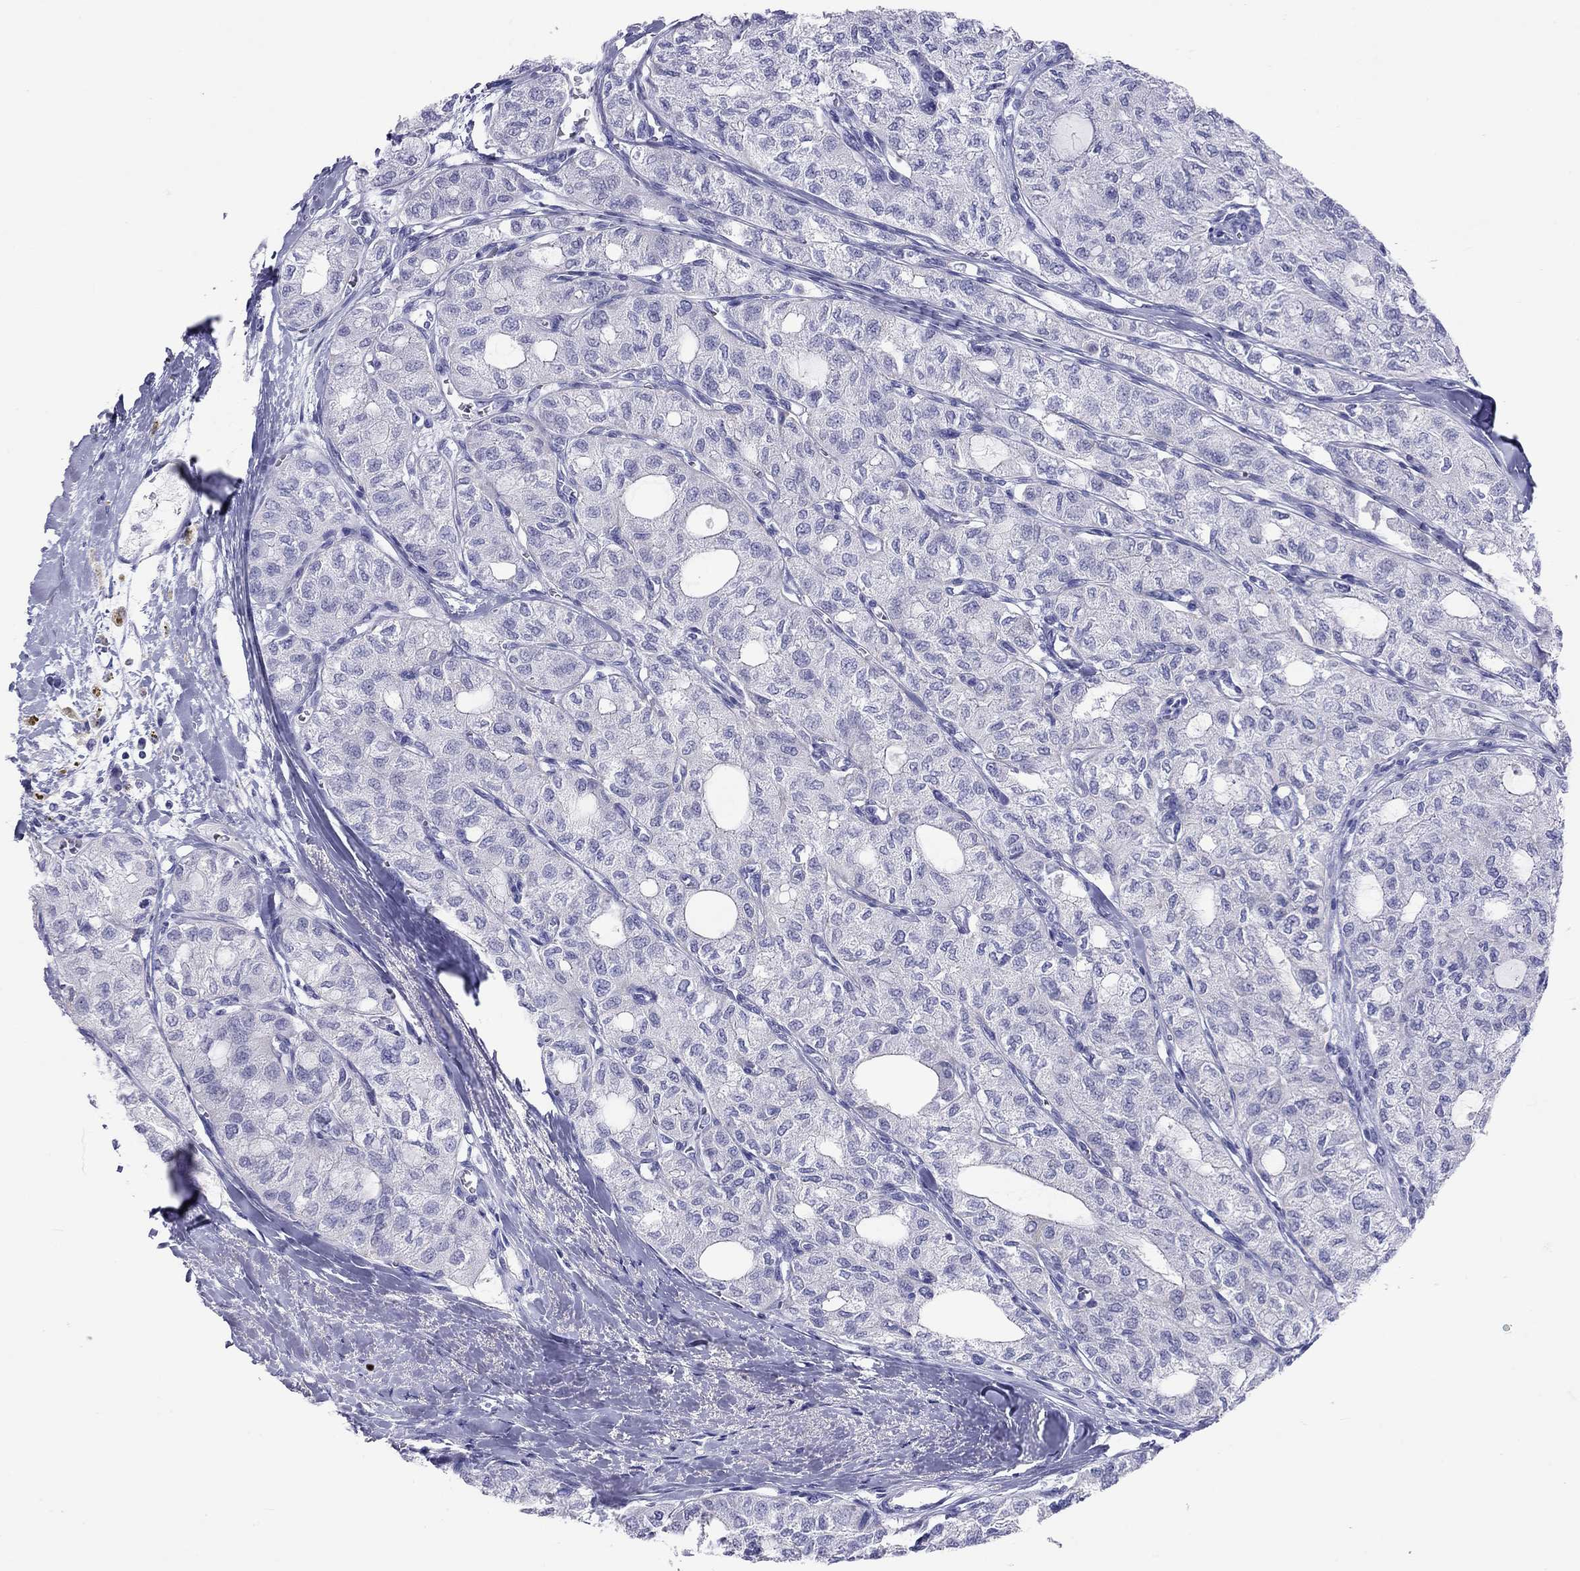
{"staining": {"intensity": "negative", "quantity": "none", "location": "none"}, "tissue": "thyroid cancer", "cell_type": "Tumor cells", "image_type": "cancer", "snomed": [{"axis": "morphology", "description": "Follicular adenoma carcinoma, NOS"}, {"axis": "topography", "description": "Thyroid gland"}], "caption": "Follicular adenoma carcinoma (thyroid) was stained to show a protein in brown. There is no significant staining in tumor cells. (DAB immunohistochemistry with hematoxylin counter stain).", "gene": "DPY19L2", "patient": {"sex": "male", "age": 75}}